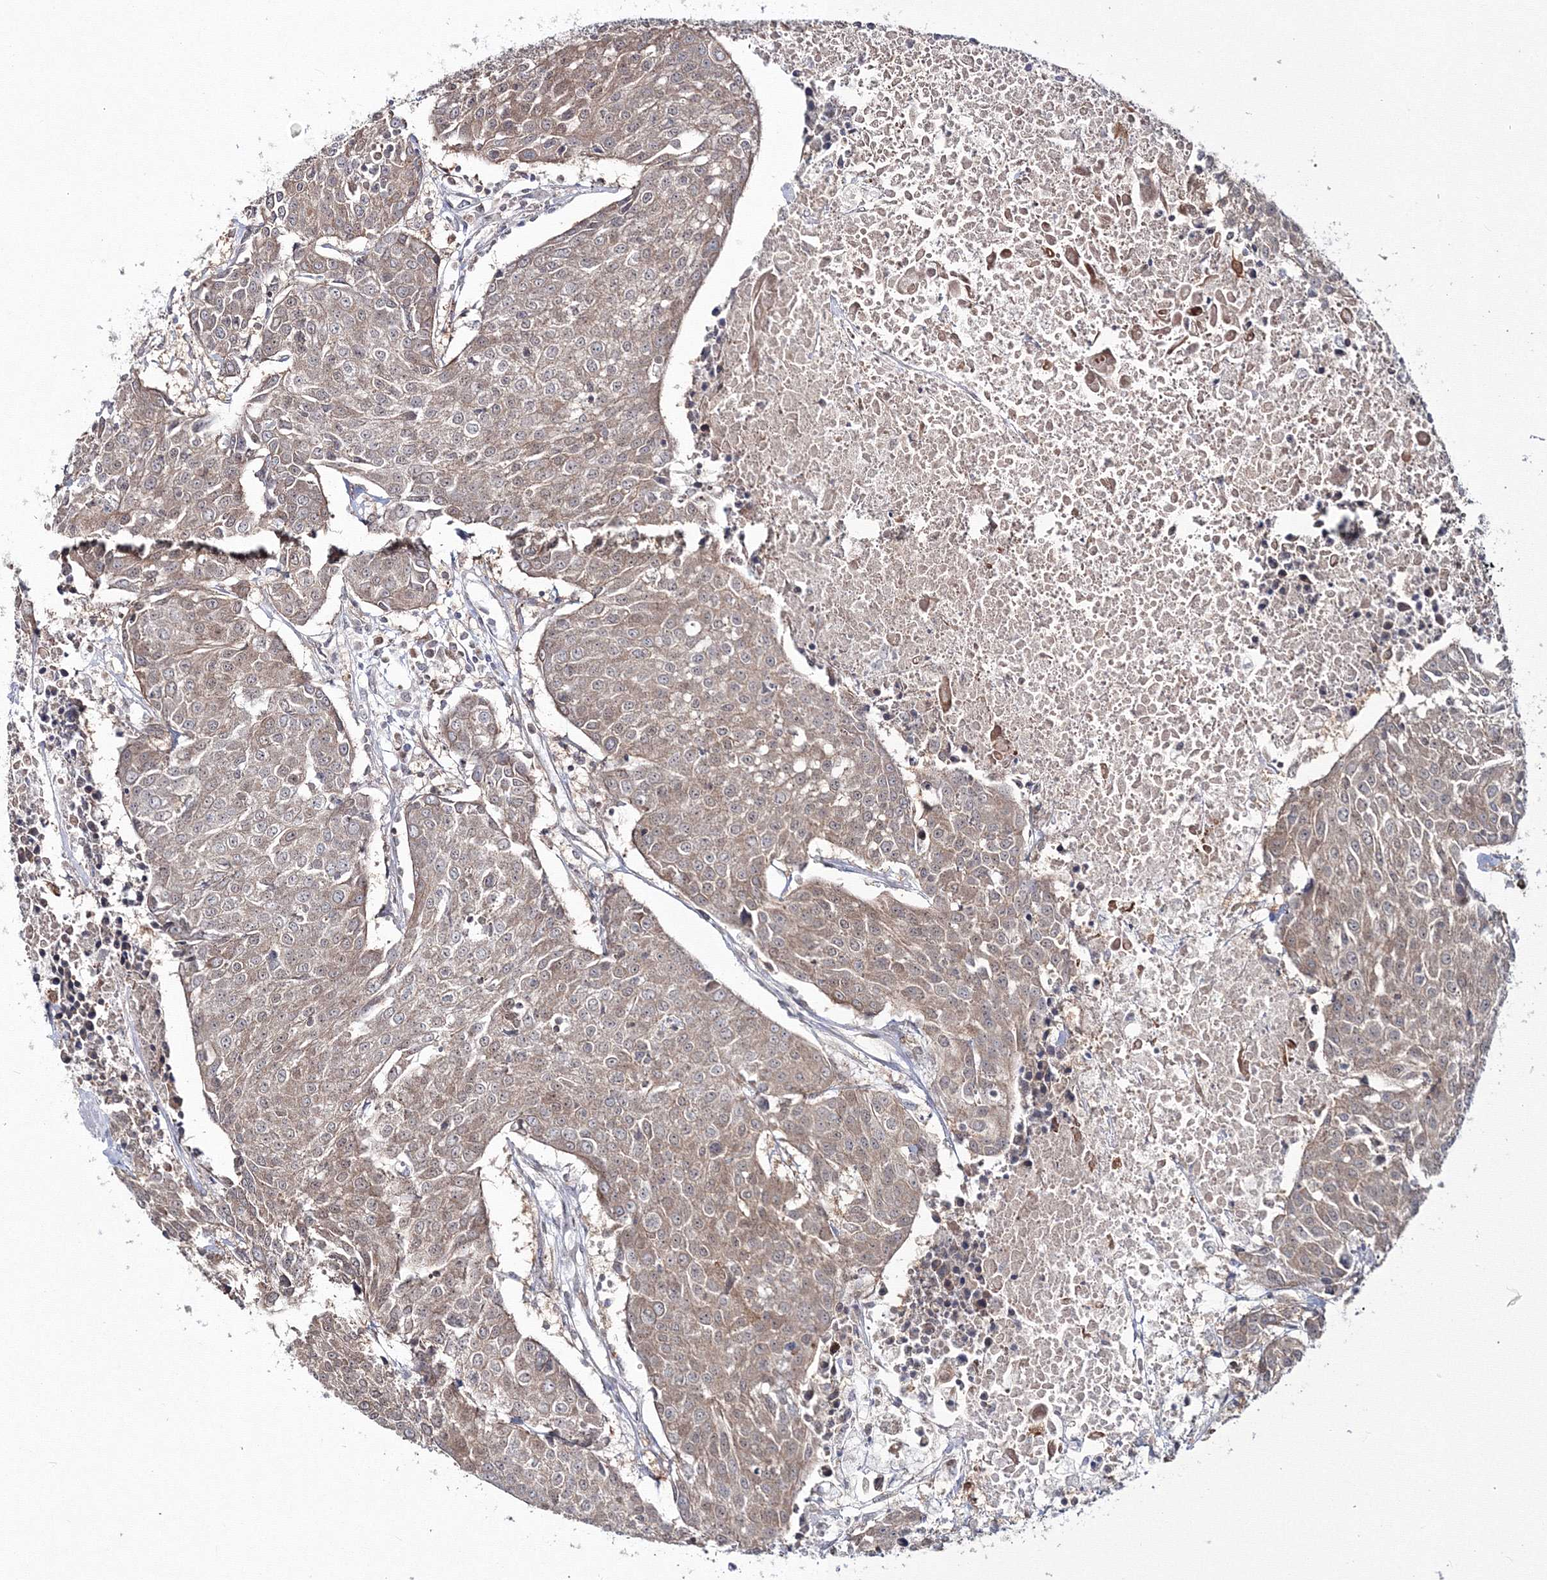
{"staining": {"intensity": "weak", "quantity": ">75%", "location": "cytoplasmic/membranous"}, "tissue": "urothelial cancer", "cell_type": "Tumor cells", "image_type": "cancer", "snomed": [{"axis": "morphology", "description": "Urothelial carcinoma, High grade"}, {"axis": "topography", "description": "Urinary bladder"}], "caption": "A high-resolution image shows immunohistochemistry (IHC) staining of high-grade urothelial carcinoma, which exhibits weak cytoplasmic/membranous staining in approximately >75% of tumor cells.", "gene": "ZFAND6", "patient": {"sex": "female", "age": 85}}